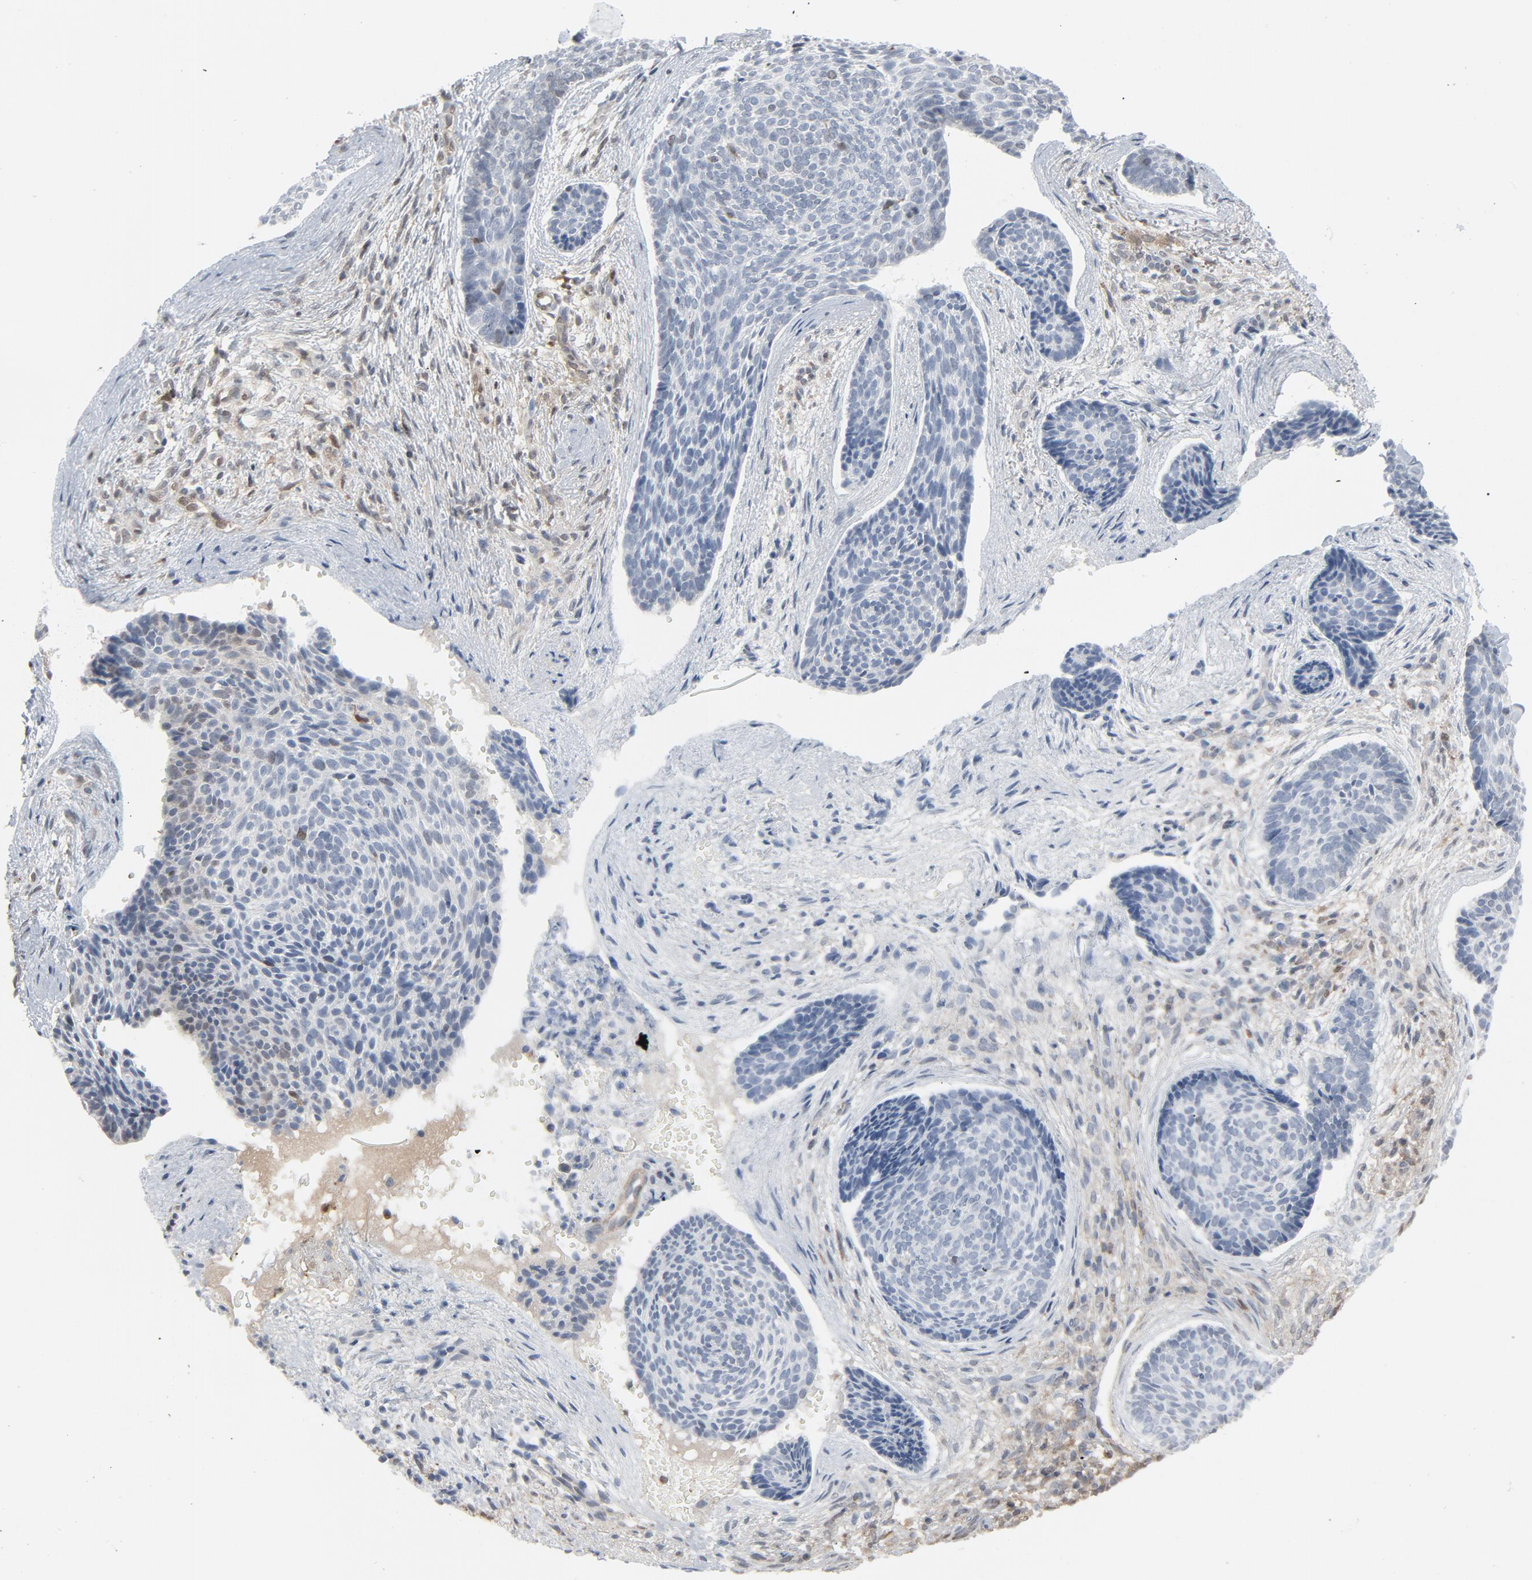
{"staining": {"intensity": "weak", "quantity": "<25%", "location": "cytoplasmic/membranous,nuclear"}, "tissue": "skin cancer", "cell_type": "Tumor cells", "image_type": "cancer", "snomed": [{"axis": "morphology", "description": "Normal tissue, NOS"}, {"axis": "morphology", "description": "Basal cell carcinoma"}, {"axis": "topography", "description": "Skin"}], "caption": "Immunohistochemical staining of skin basal cell carcinoma exhibits no significant staining in tumor cells. Nuclei are stained in blue.", "gene": "STAT5A", "patient": {"sex": "female", "age": 57}}